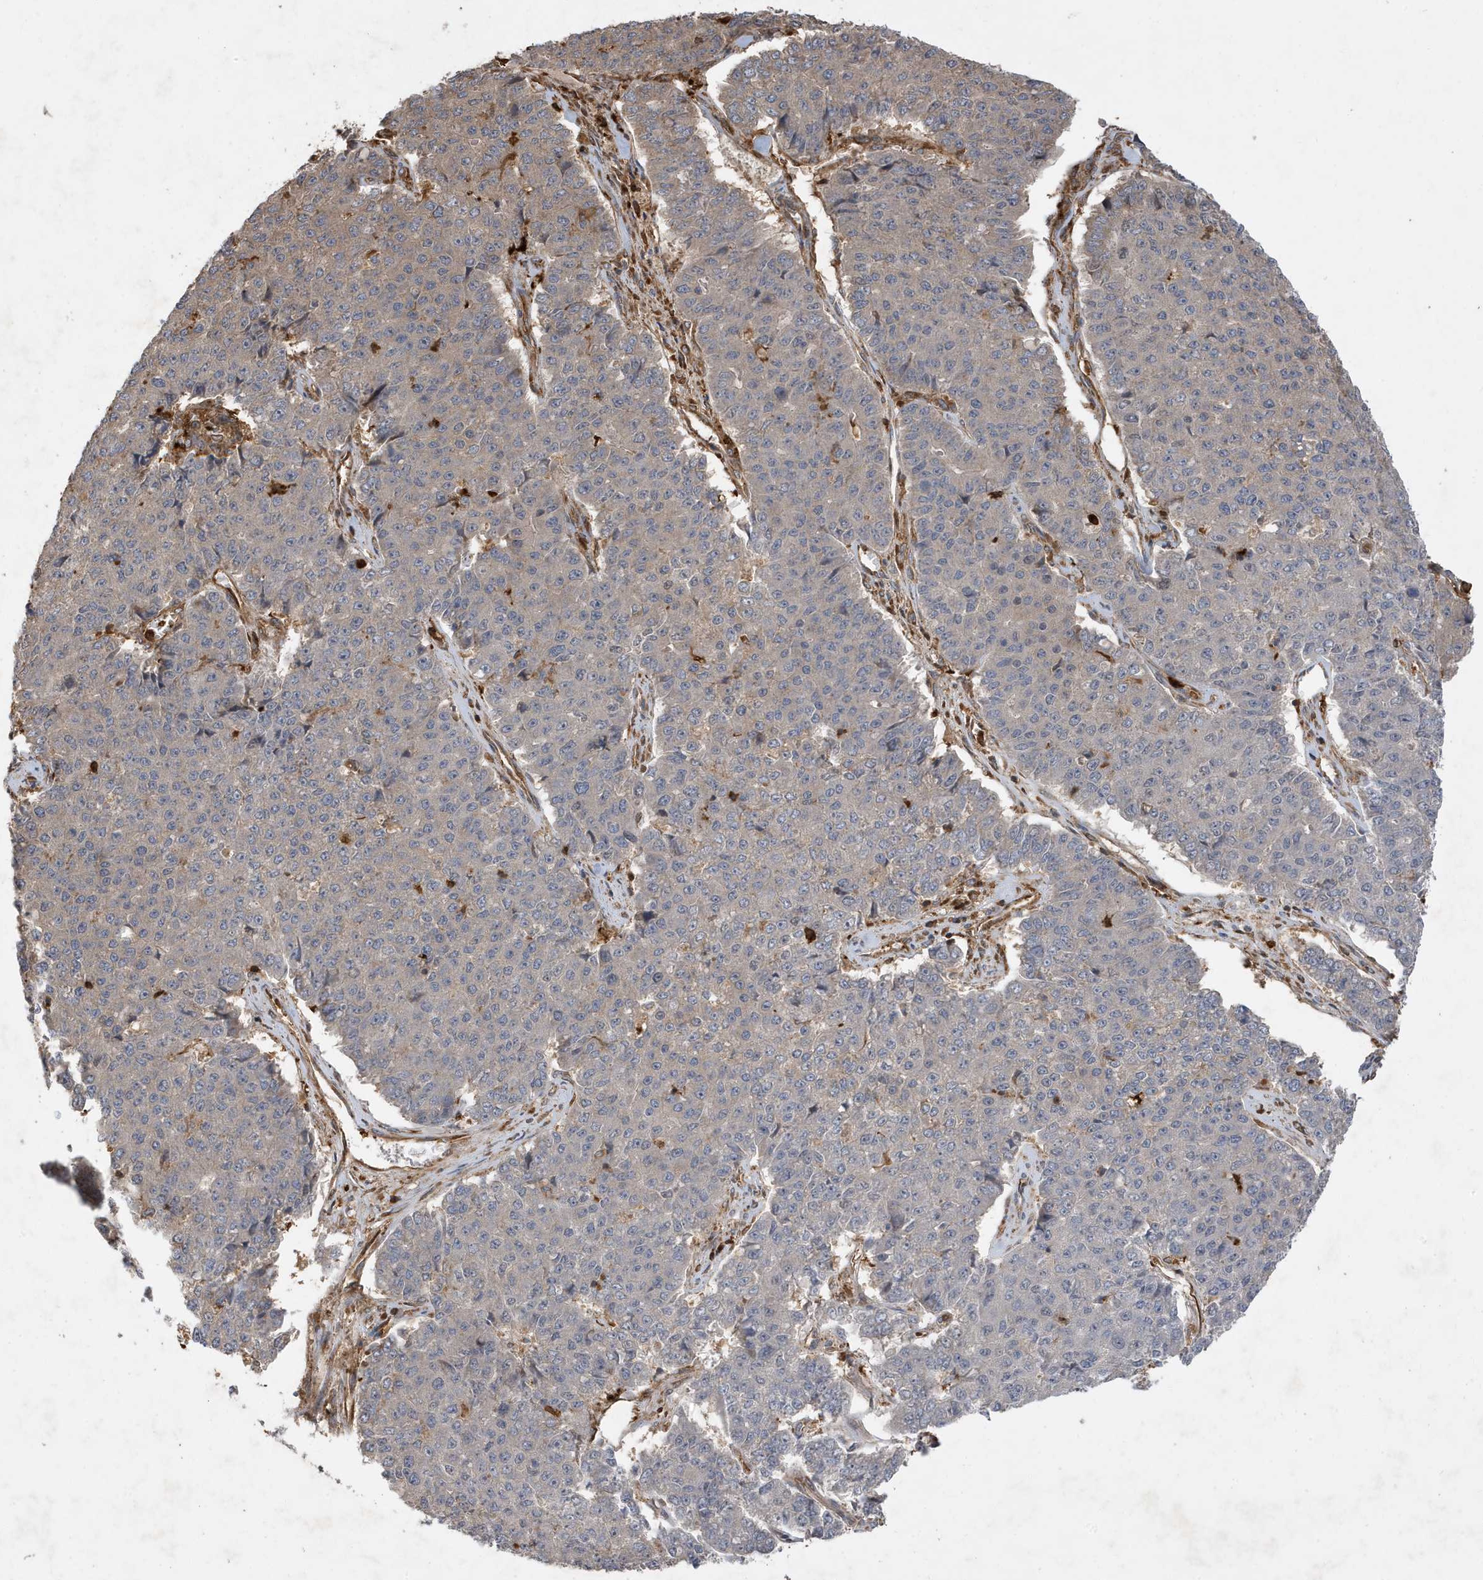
{"staining": {"intensity": "weak", "quantity": "25%-75%", "location": "cytoplasmic/membranous"}, "tissue": "pancreatic cancer", "cell_type": "Tumor cells", "image_type": "cancer", "snomed": [{"axis": "morphology", "description": "Adenocarcinoma, NOS"}, {"axis": "topography", "description": "Pancreas"}], "caption": "The histopathology image exhibits staining of pancreatic cancer (adenocarcinoma), revealing weak cytoplasmic/membranous protein staining (brown color) within tumor cells.", "gene": "LAPTM4A", "patient": {"sex": "male", "age": 50}}